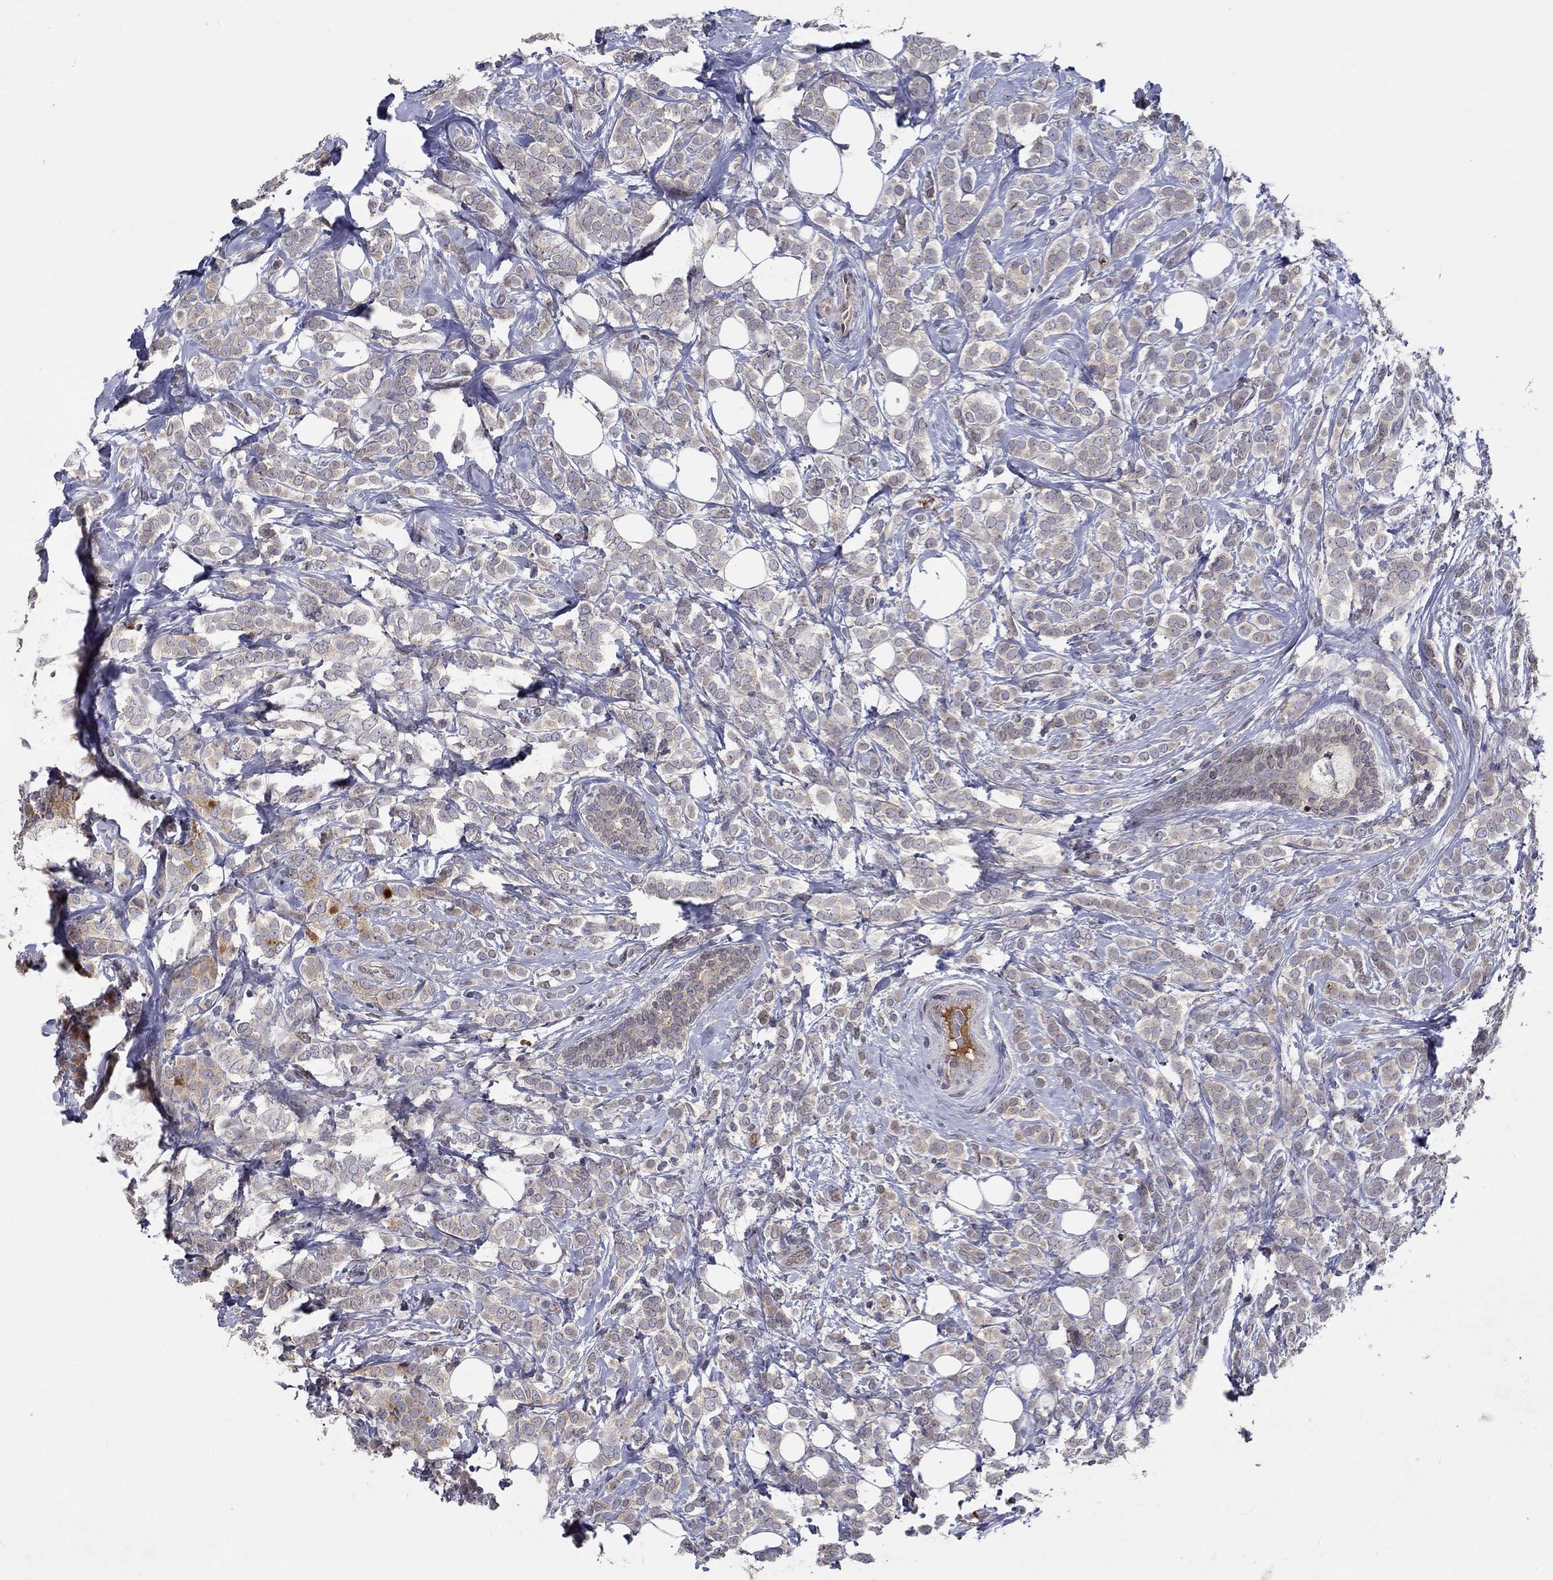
{"staining": {"intensity": "negative", "quantity": "none", "location": "none"}, "tissue": "breast cancer", "cell_type": "Tumor cells", "image_type": "cancer", "snomed": [{"axis": "morphology", "description": "Lobular carcinoma"}, {"axis": "topography", "description": "Breast"}], "caption": "Lobular carcinoma (breast) was stained to show a protein in brown. There is no significant expression in tumor cells. (DAB (3,3'-diaminobenzidine) immunohistochemistry (IHC) visualized using brightfield microscopy, high magnification).", "gene": "CETN3", "patient": {"sex": "female", "age": 49}}